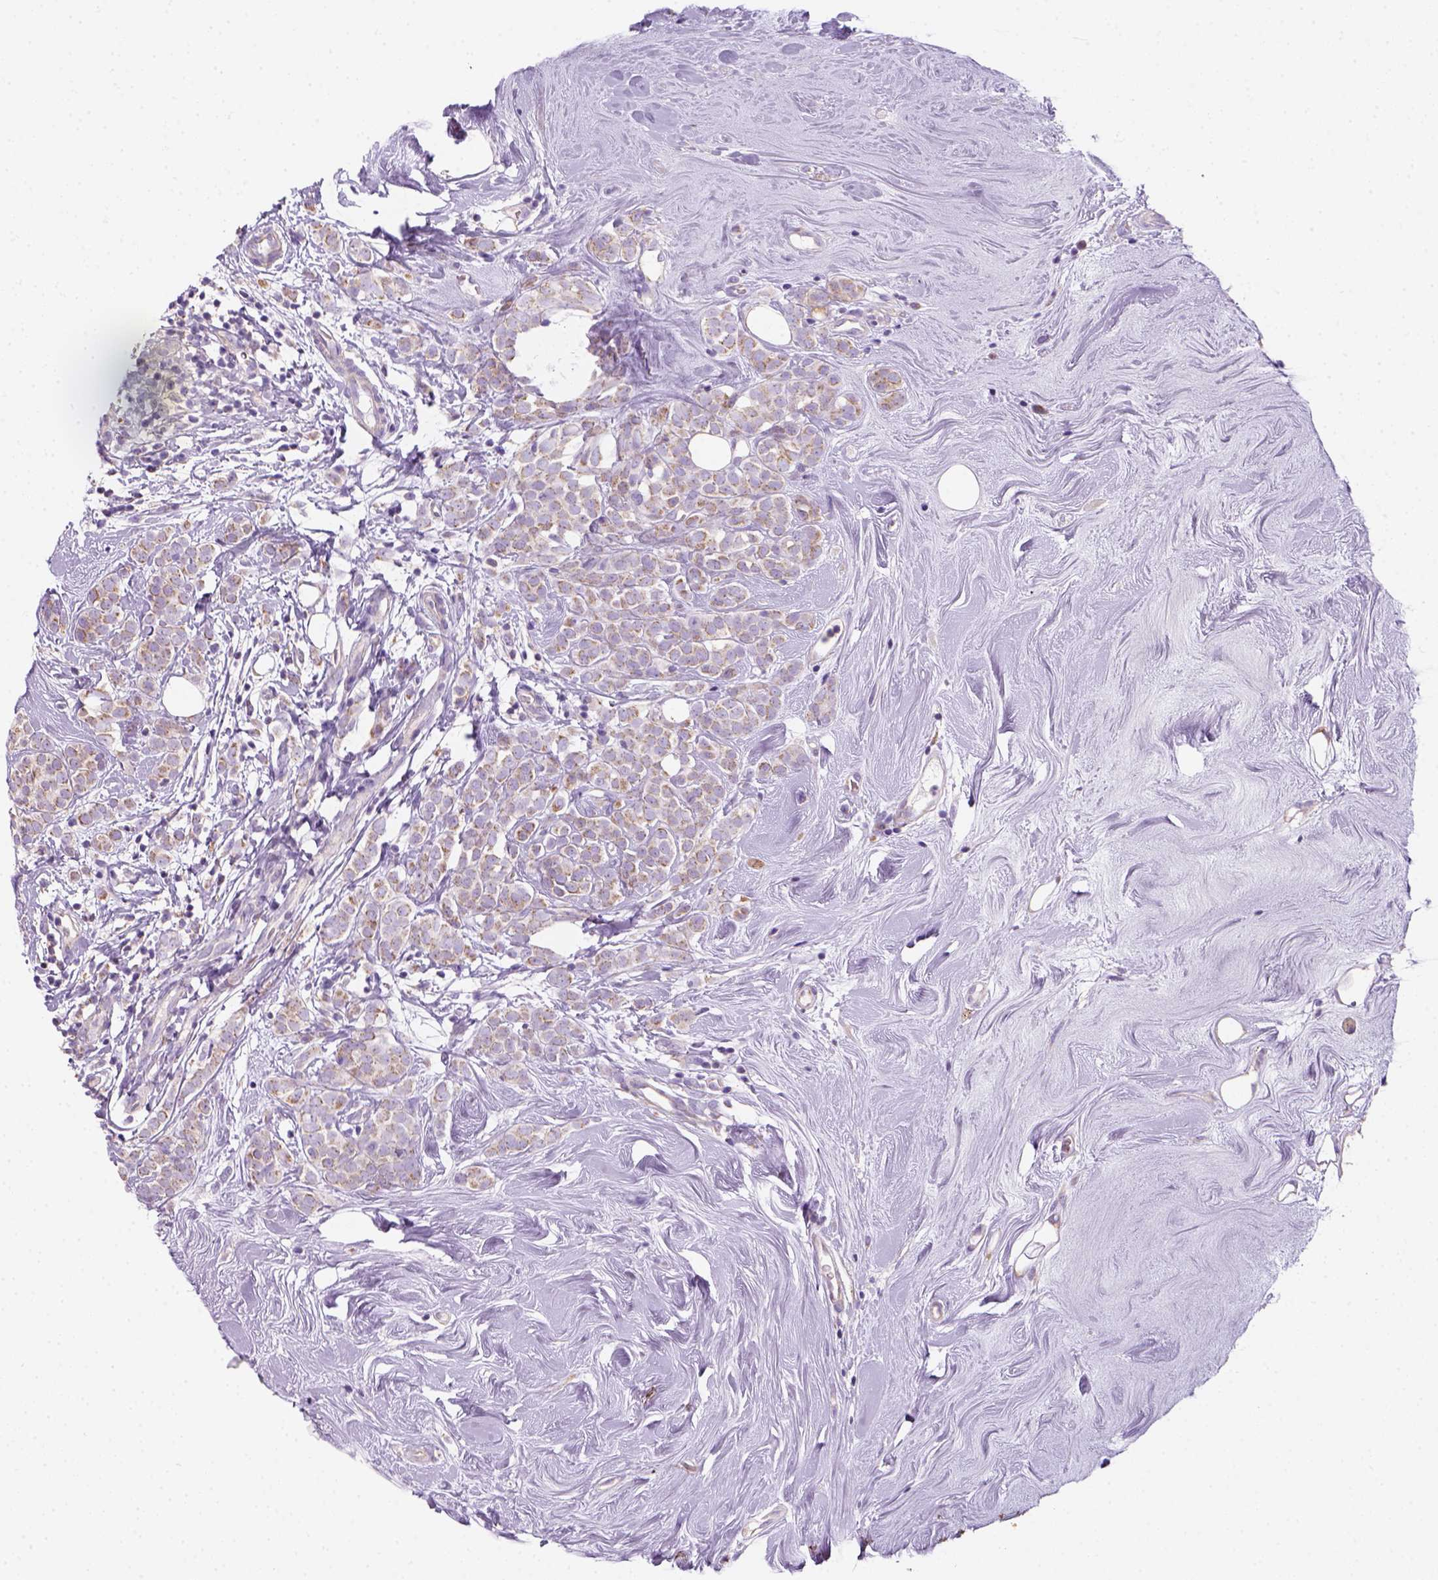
{"staining": {"intensity": "weak", "quantity": ">75%", "location": "cytoplasmic/membranous"}, "tissue": "breast cancer", "cell_type": "Tumor cells", "image_type": "cancer", "snomed": [{"axis": "morphology", "description": "Lobular carcinoma"}, {"axis": "topography", "description": "Breast"}], "caption": "Immunohistochemistry (DAB) staining of human breast lobular carcinoma demonstrates weak cytoplasmic/membranous protein positivity in about >75% of tumor cells.", "gene": "CES2", "patient": {"sex": "female", "age": 49}}